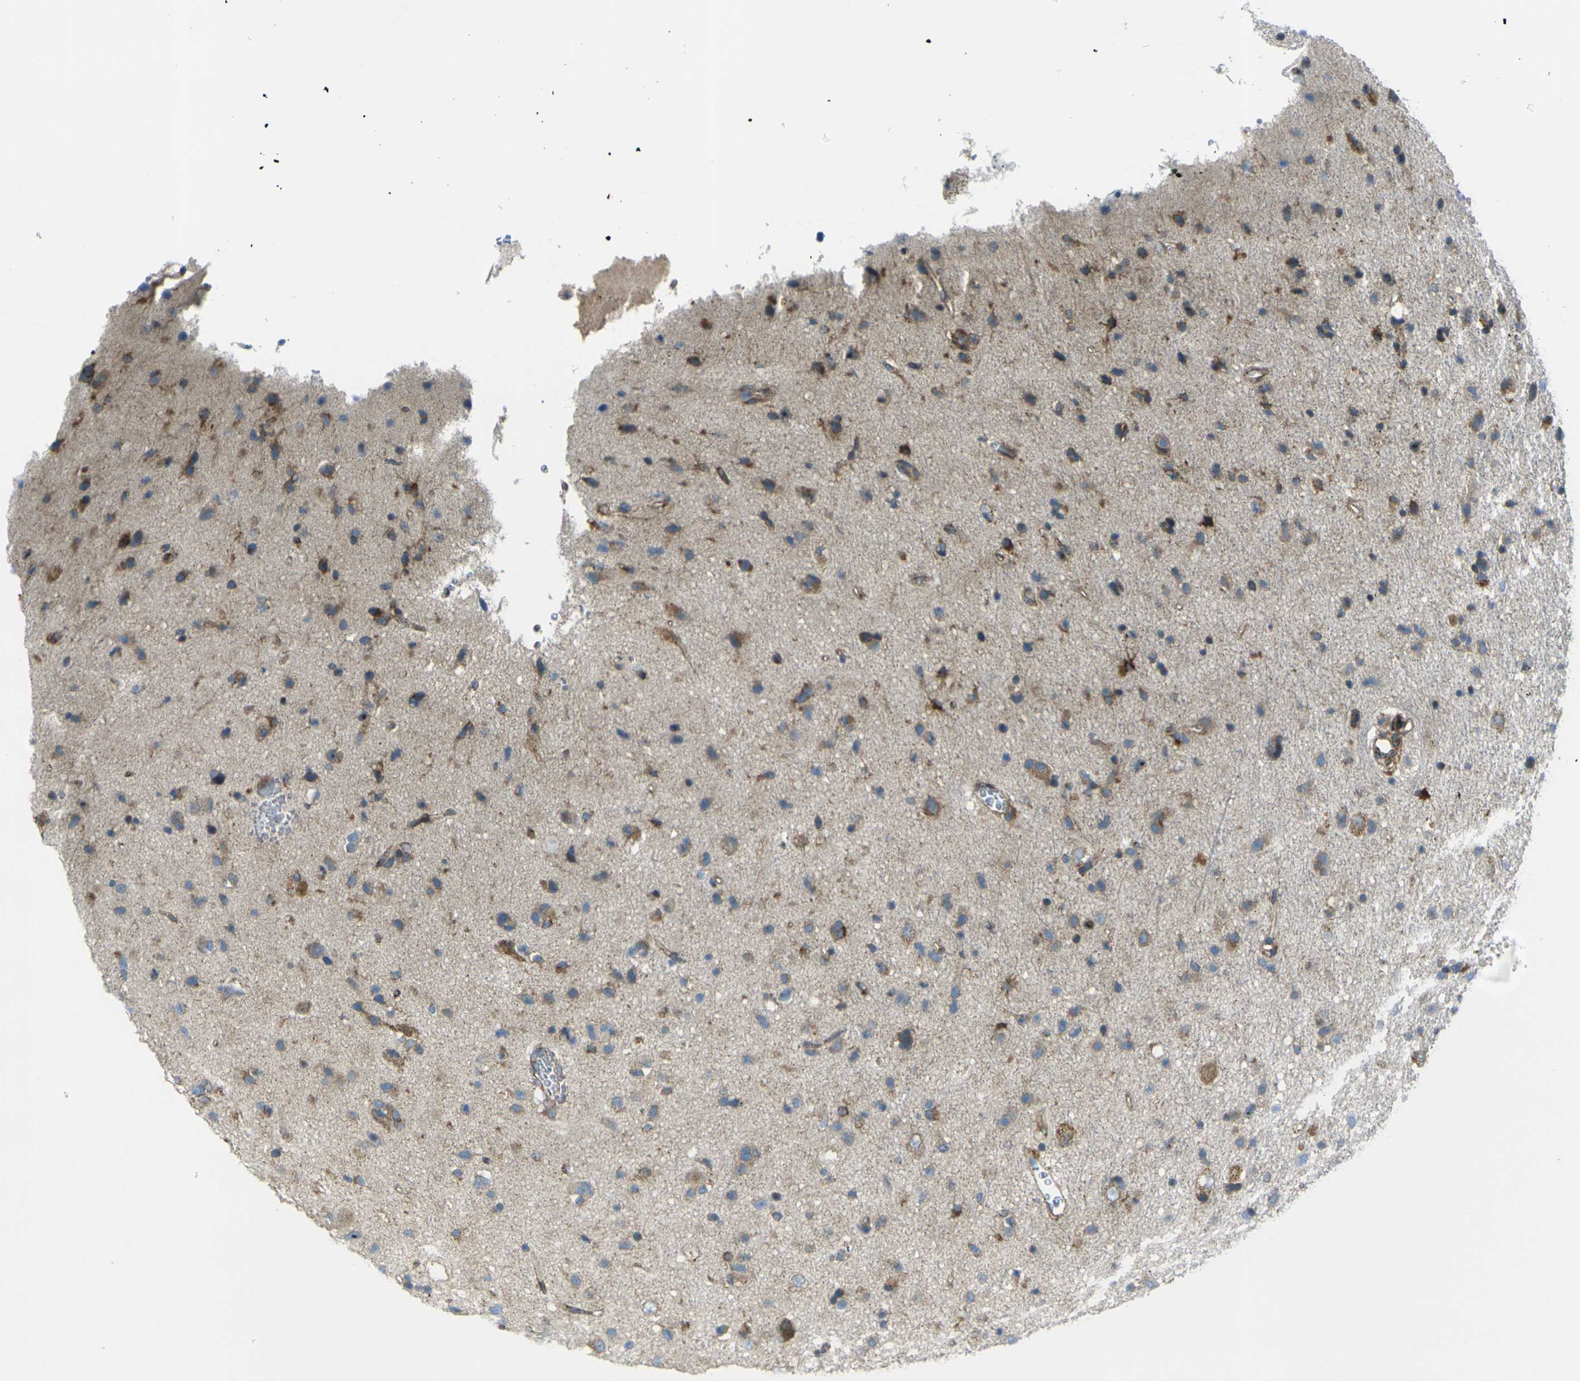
{"staining": {"intensity": "moderate", "quantity": "25%-75%", "location": "cytoplasmic/membranous"}, "tissue": "glioma", "cell_type": "Tumor cells", "image_type": "cancer", "snomed": [{"axis": "morphology", "description": "Glioma, malignant, Low grade"}, {"axis": "topography", "description": "Brain"}], "caption": "Tumor cells demonstrate moderate cytoplasmic/membranous staining in approximately 25%-75% of cells in low-grade glioma (malignant).", "gene": "CELSR2", "patient": {"sex": "male", "age": 77}}